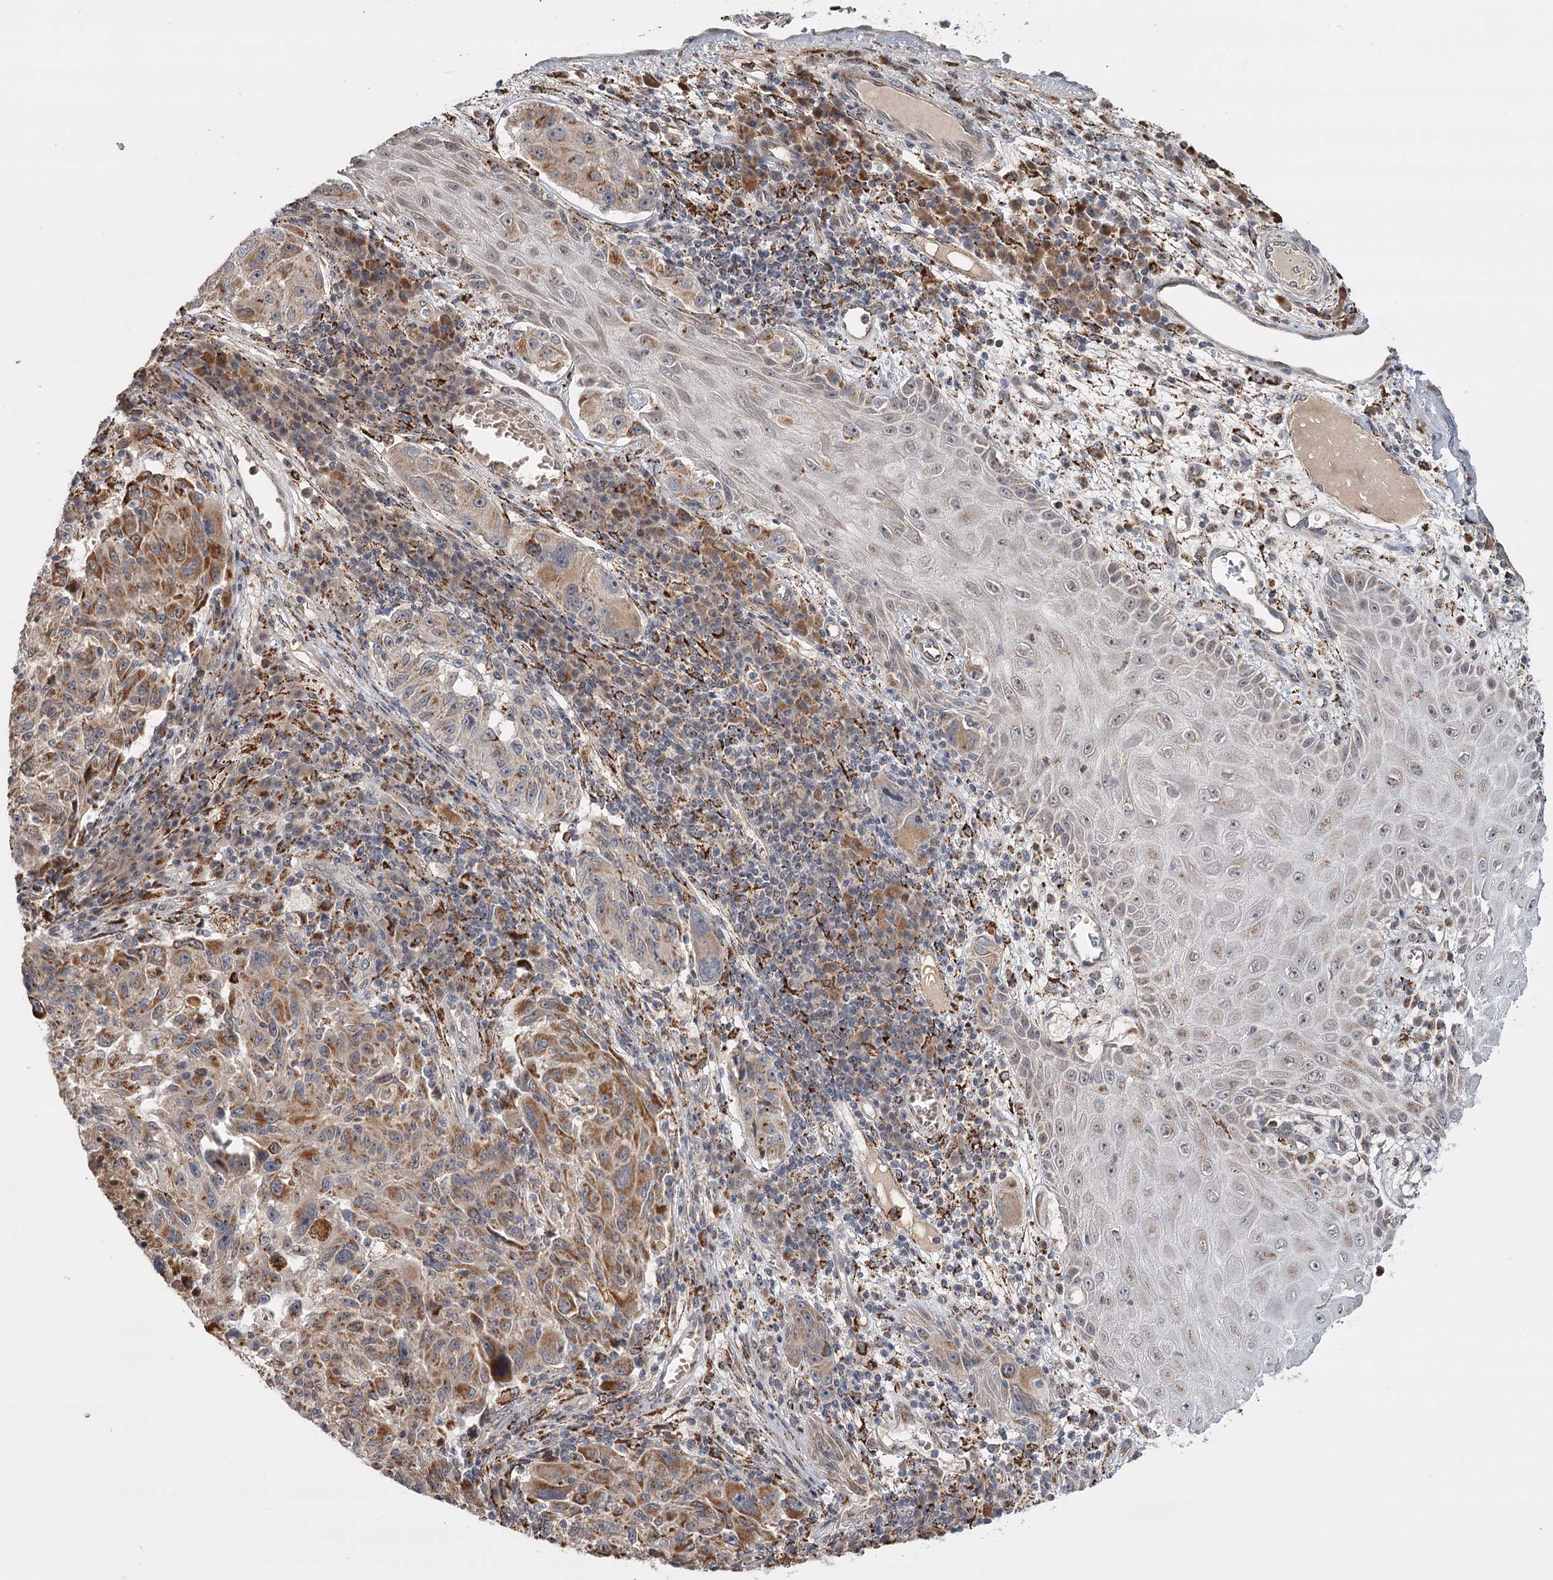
{"staining": {"intensity": "moderate", "quantity": ">75%", "location": "cytoplasmic/membranous"}, "tissue": "melanoma", "cell_type": "Tumor cells", "image_type": "cancer", "snomed": [{"axis": "morphology", "description": "Malignant melanoma, NOS"}, {"axis": "topography", "description": "Skin"}], "caption": "Malignant melanoma was stained to show a protein in brown. There is medium levels of moderate cytoplasmic/membranous positivity in approximately >75% of tumor cells.", "gene": "CDC123", "patient": {"sex": "male", "age": 53}}